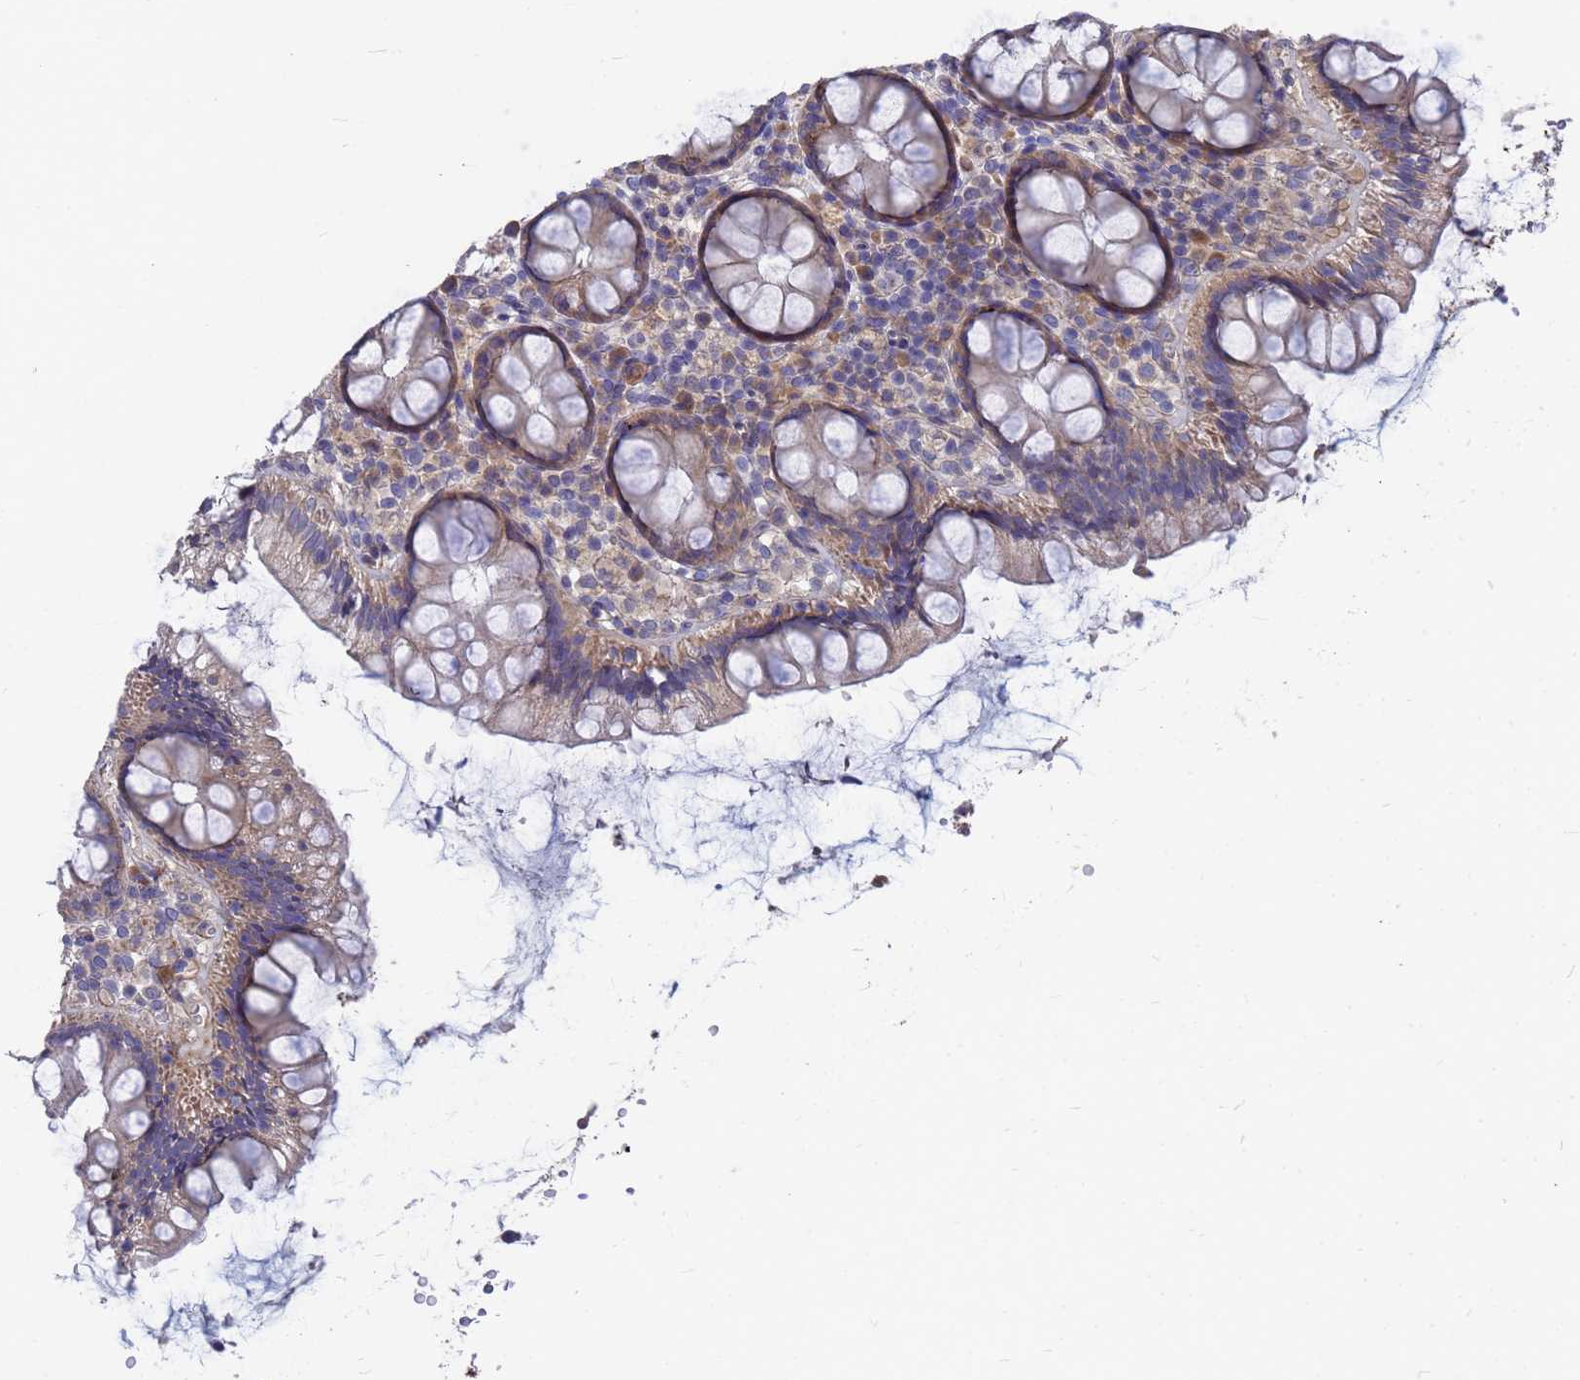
{"staining": {"intensity": "moderate", "quantity": "25%-75%", "location": "cytoplasmic/membranous"}, "tissue": "rectum", "cell_type": "Glandular cells", "image_type": "normal", "snomed": [{"axis": "morphology", "description": "Normal tissue, NOS"}, {"axis": "topography", "description": "Rectum"}], "caption": "Benign rectum demonstrates moderate cytoplasmic/membranous positivity in approximately 25%-75% of glandular cells (Stains: DAB in brown, nuclei in blue, Microscopy: brightfield microscopy at high magnification)..", "gene": "ZNF717", "patient": {"sex": "male", "age": 83}}